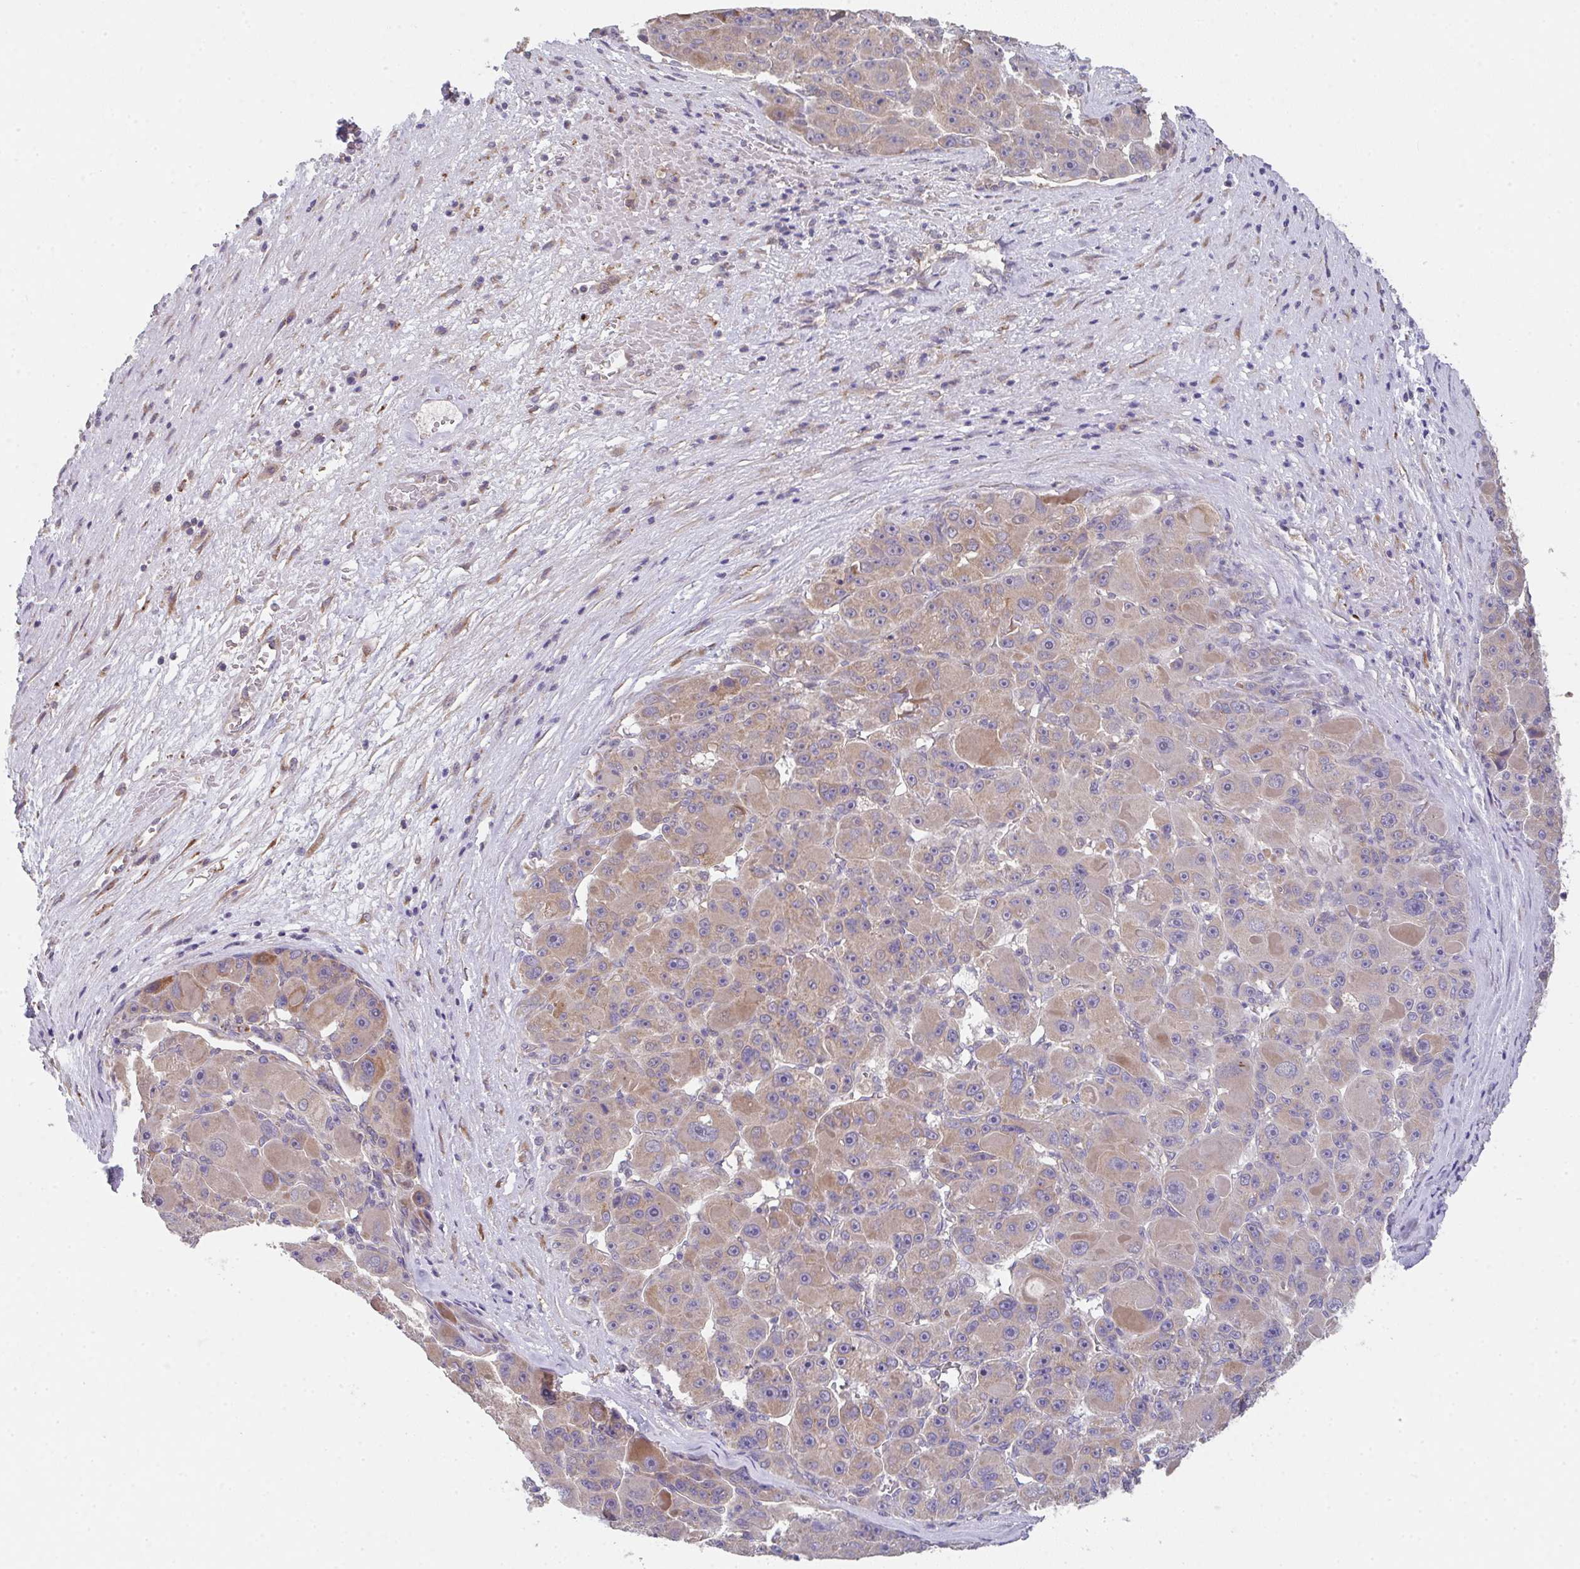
{"staining": {"intensity": "moderate", "quantity": "<25%", "location": "cytoplasmic/membranous"}, "tissue": "liver cancer", "cell_type": "Tumor cells", "image_type": "cancer", "snomed": [{"axis": "morphology", "description": "Carcinoma, Hepatocellular, NOS"}, {"axis": "topography", "description": "Liver"}], "caption": "Approximately <25% of tumor cells in hepatocellular carcinoma (liver) show moderate cytoplasmic/membranous protein positivity as visualized by brown immunohistochemical staining.", "gene": "TSPAN31", "patient": {"sex": "male", "age": 76}}